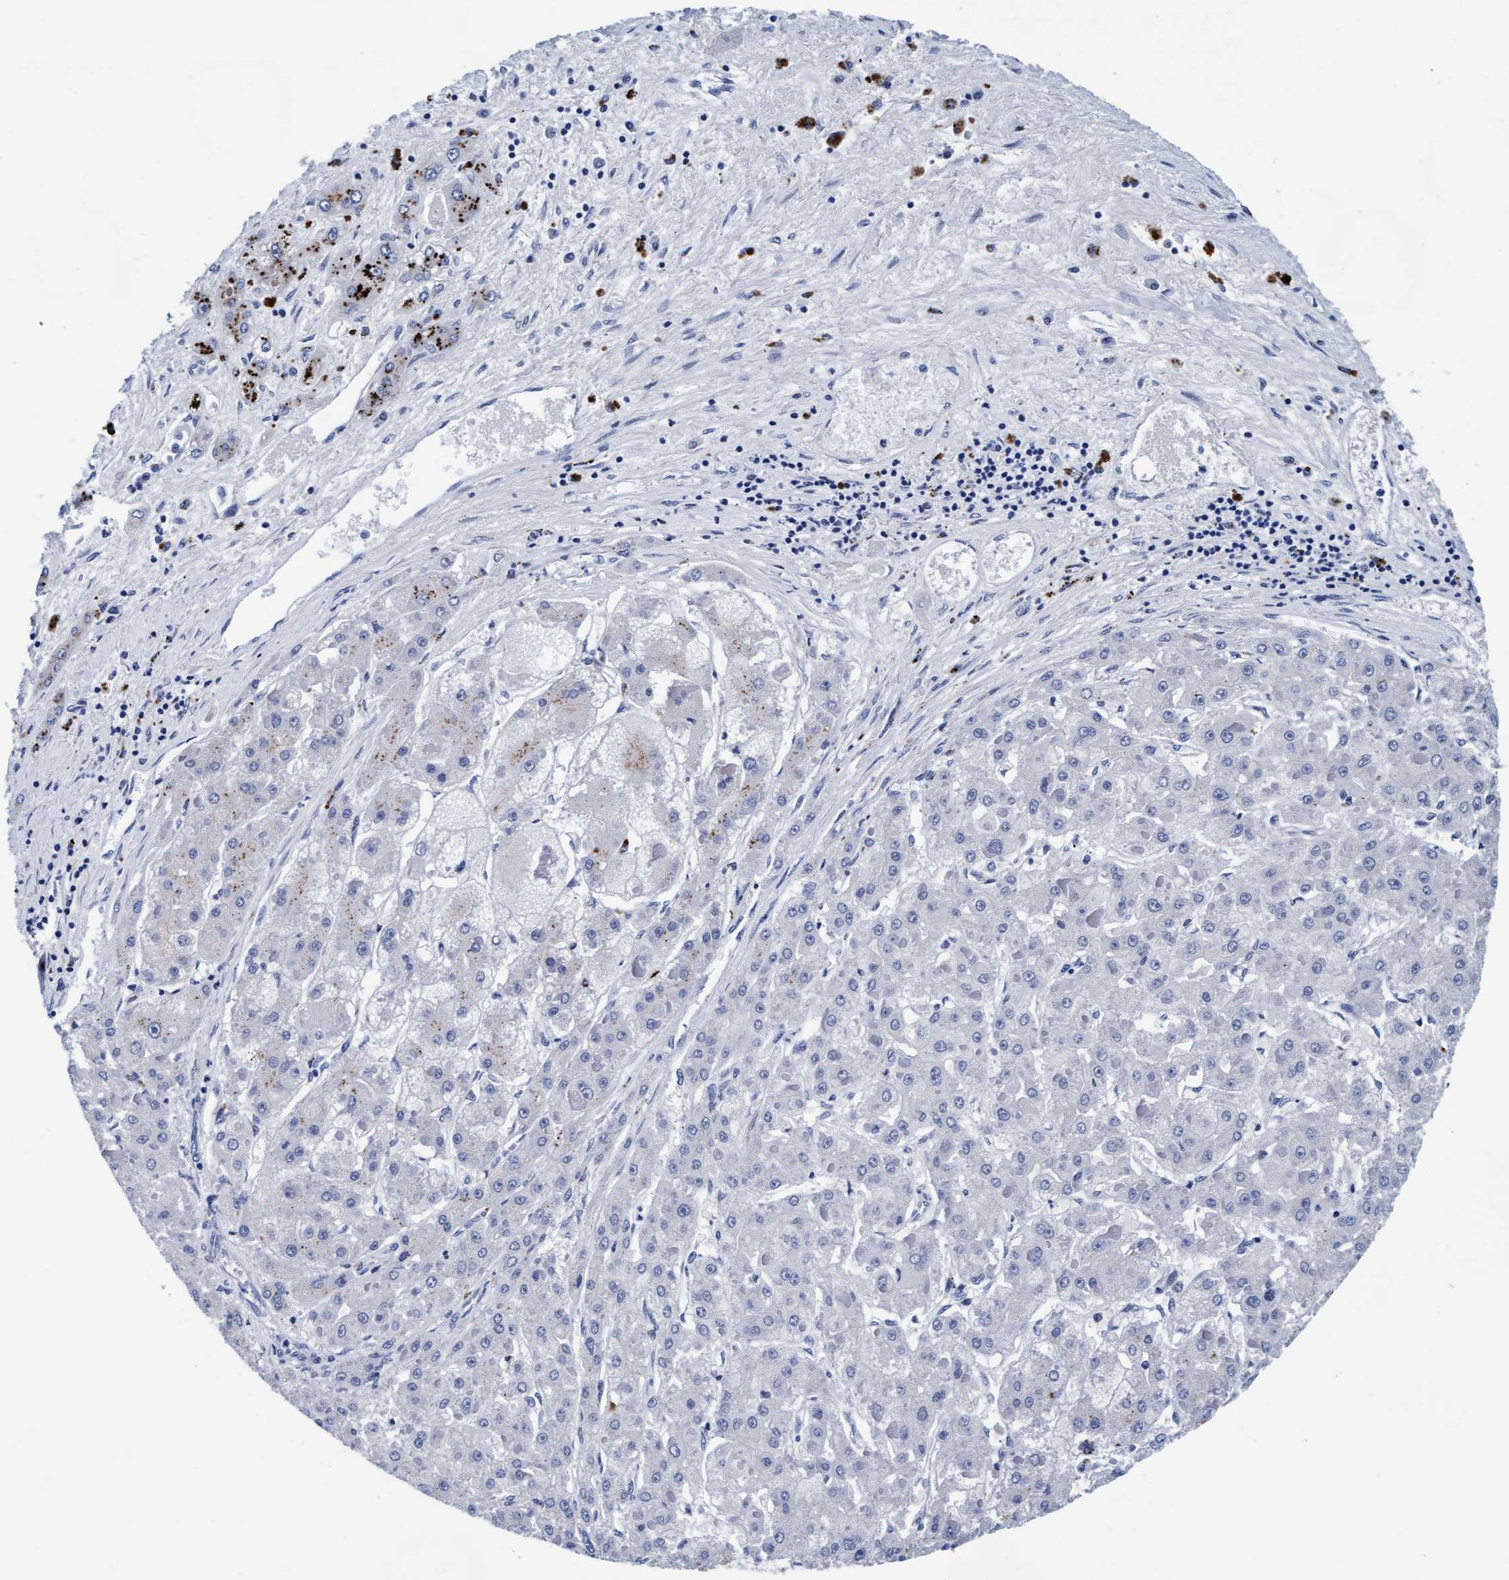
{"staining": {"intensity": "negative", "quantity": "none", "location": "none"}, "tissue": "liver cancer", "cell_type": "Tumor cells", "image_type": "cancer", "snomed": [{"axis": "morphology", "description": "Carcinoma, Hepatocellular, NOS"}, {"axis": "topography", "description": "Liver"}], "caption": "Liver hepatocellular carcinoma was stained to show a protein in brown. There is no significant staining in tumor cells.", "gene": "ARSG", "patient": {"sex": "female", "age": 73}}